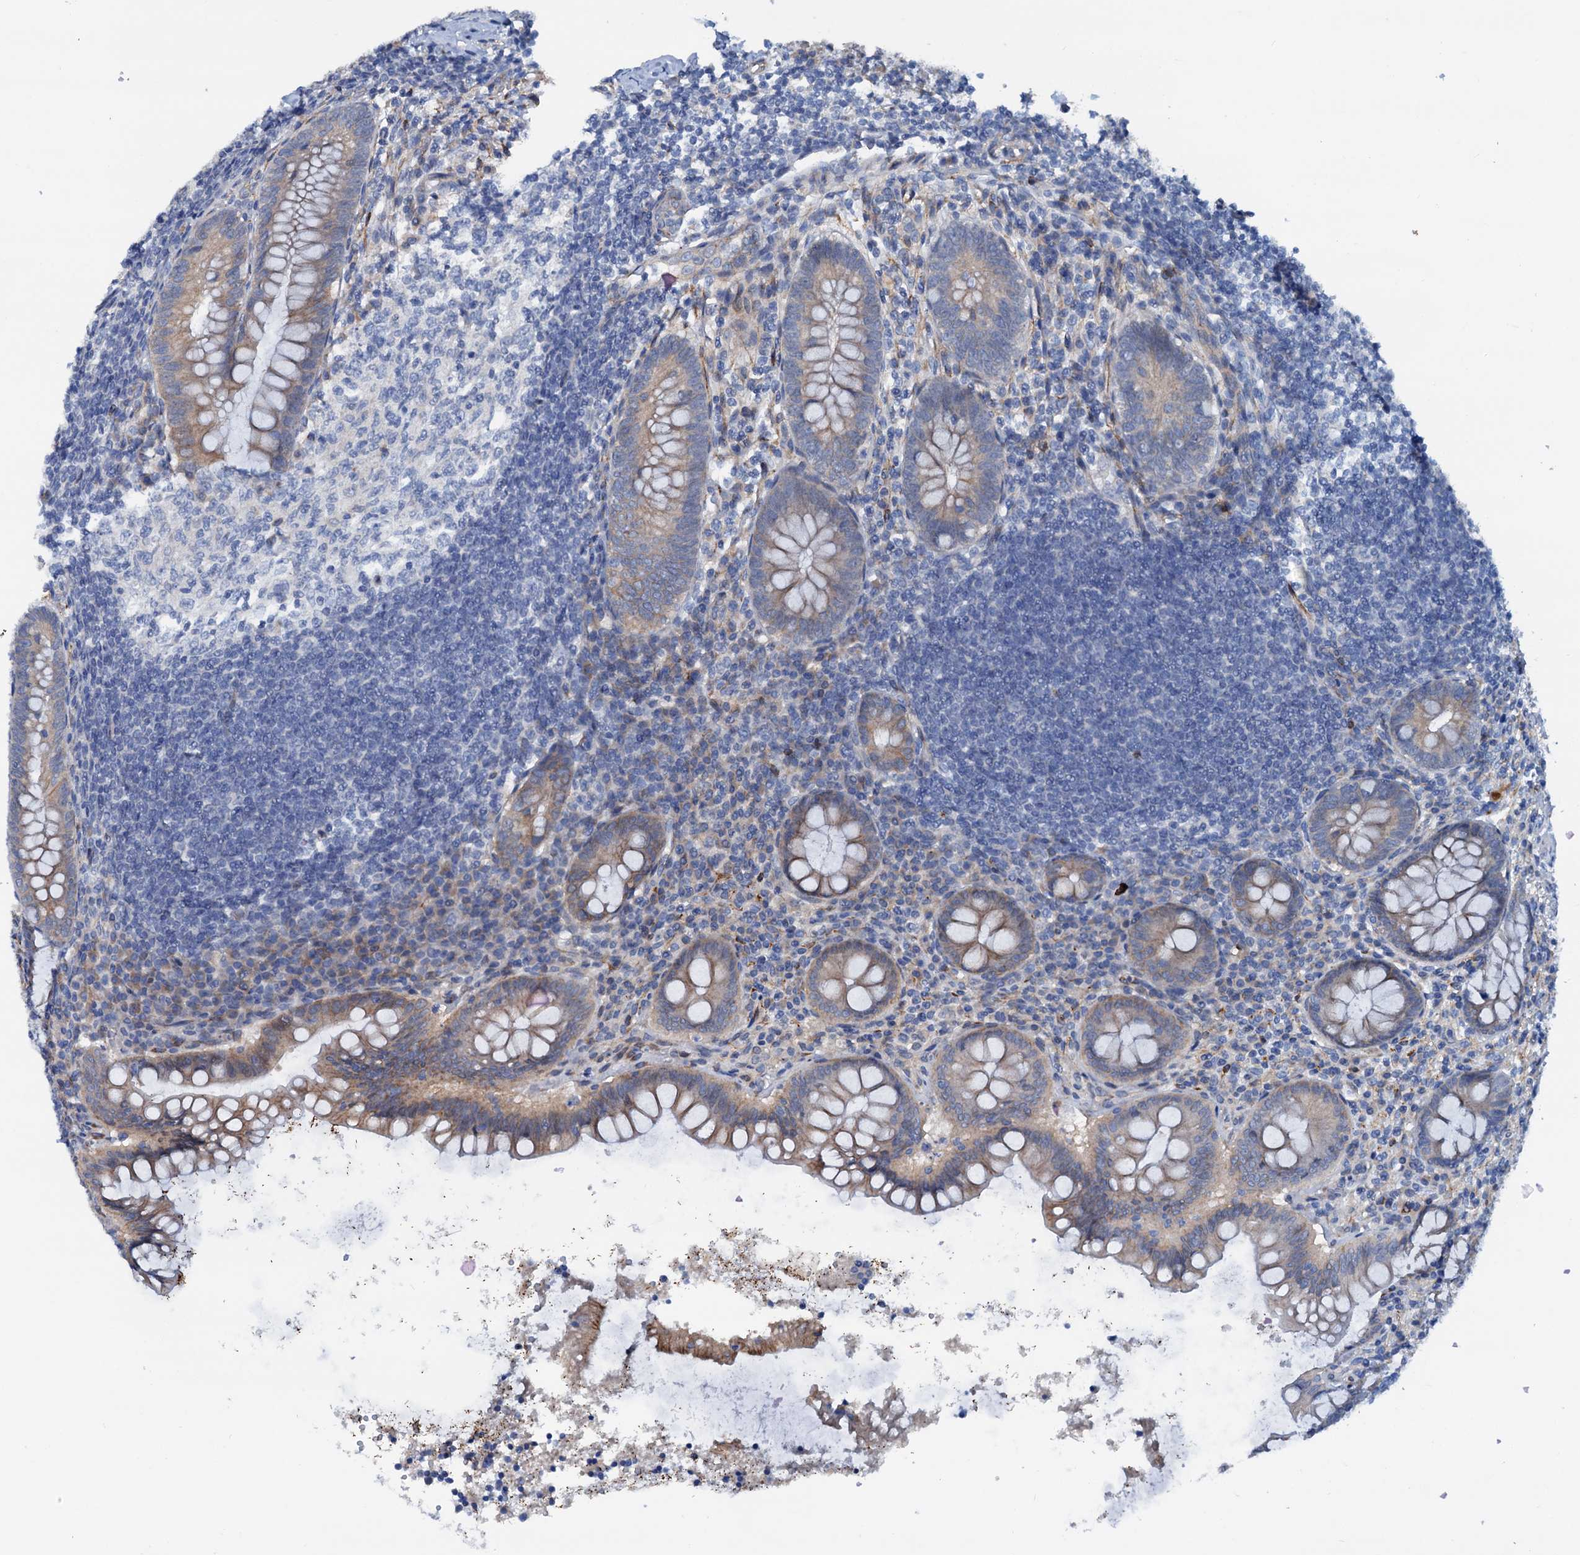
{"staining": {"intensity": "weak", "quantity": "25%-75%", "location": "cytoplasmic/membranous"}, "tissue": "appendix", "cell_type": "Glandular cells", "image_type": "normal", "snomed": [{"axis": "morphology", "description": "Normal tissue, NOS"}, {"axis": "topography", "description": "Appendix"}], "caption": "Protein expression analysis of normal appendix exhibits weak cytoplasmic/membranous expression in approximately 25%-75% of glandular cells. (Brightfield microscopy of DAB IHC at high magnification).", "gene": "RASSF9", "patient": {"sex": "female", "age": 33}}